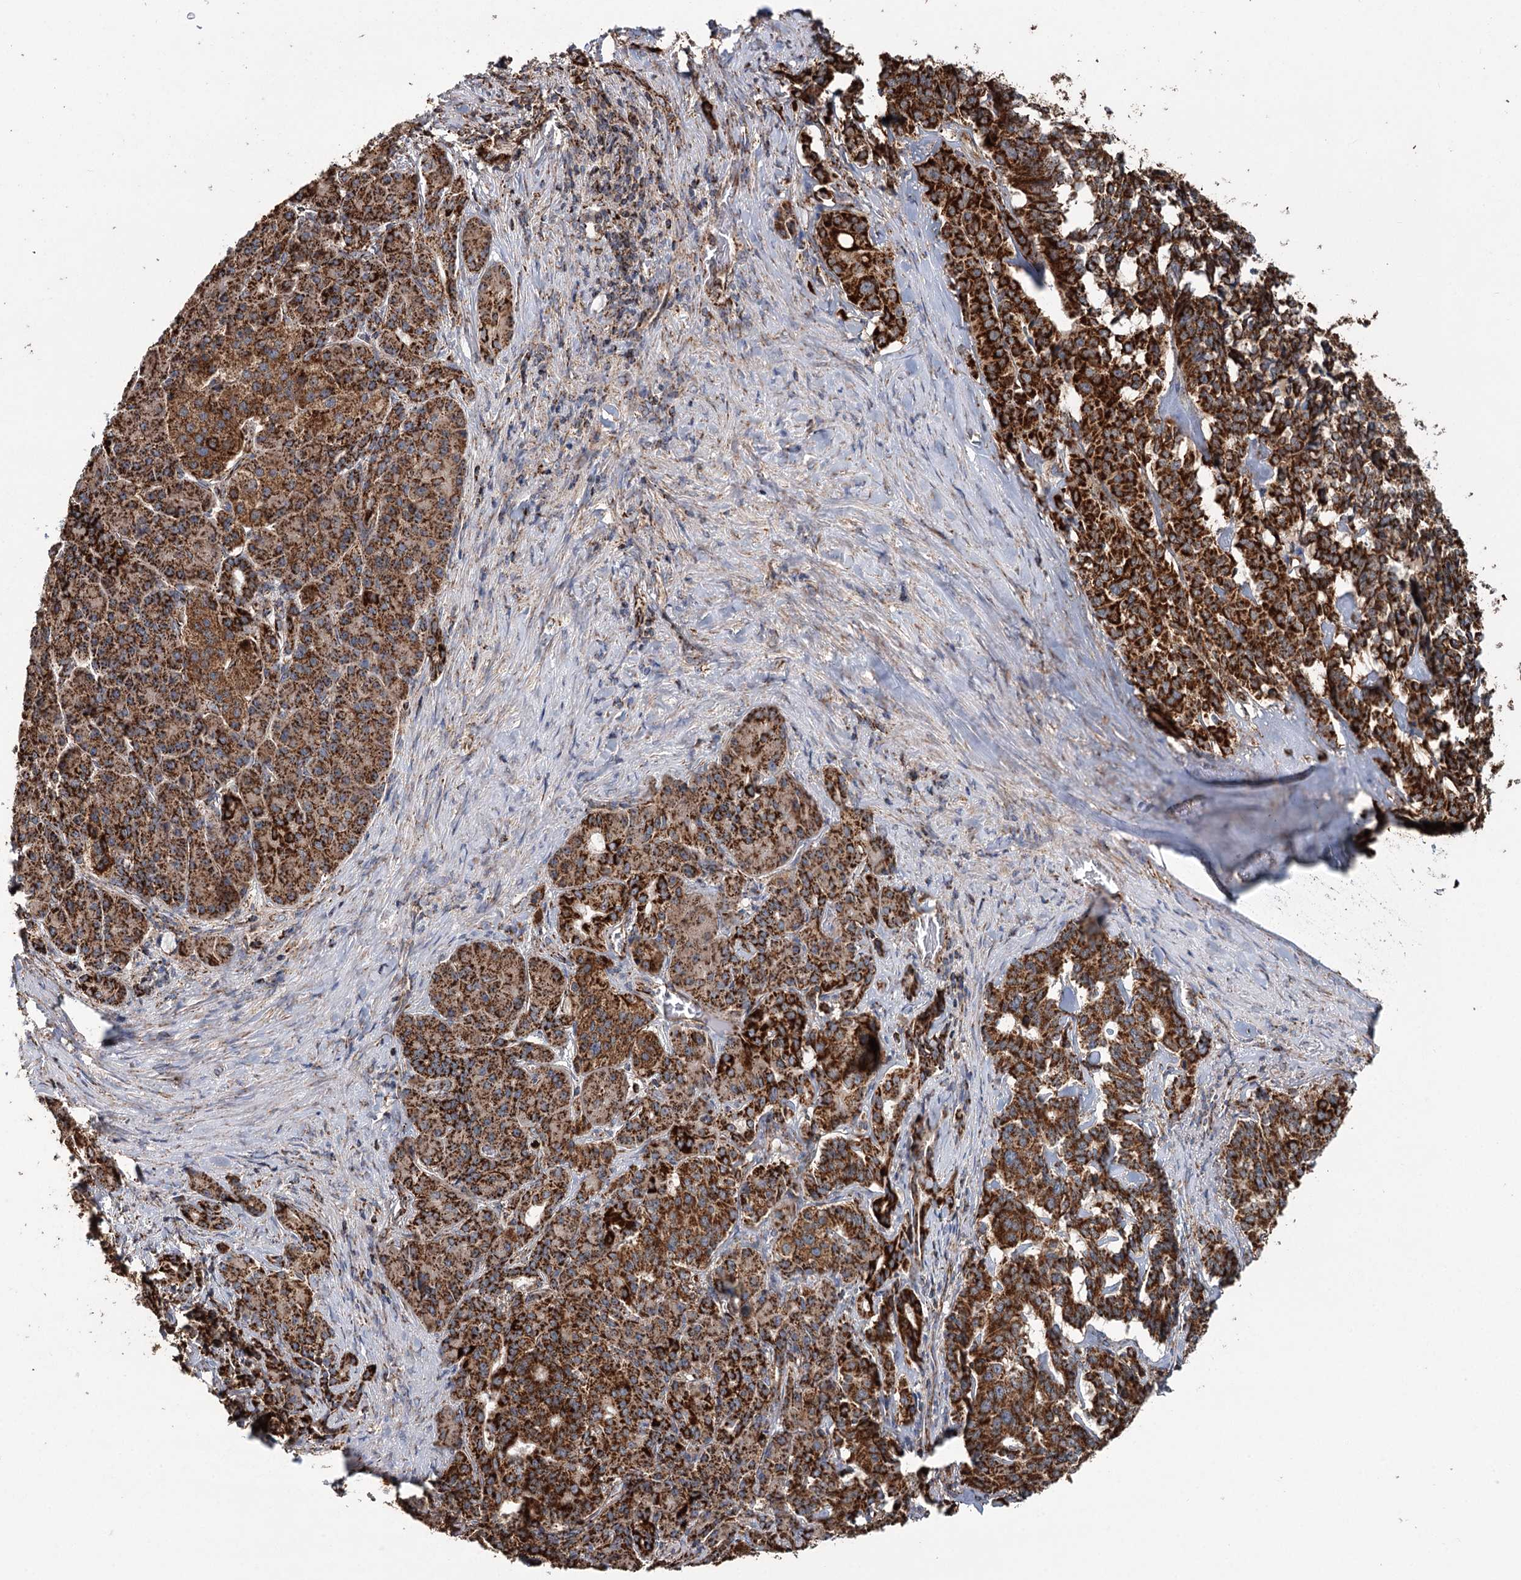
{"staining": {"intensity": "strong", "quantity": ">75%", "location": "cytoplasmic/membranous"}, "tissue": "pancreatic cancer", "cell_type": "Tumor cells", "image_type": "cancer", "snomed": [{"axis": "morphology", "description": "Adenocarcinoma, NOS"}, {"axis": "topography", "description": "Pancreas"}], "caption": "Immunohistochemistry image of human pancreatic cancer stained for a protein (brown), which reveals high levels of strong cytoplasmic/membranous positivity in approximately >75% of tumor cells.", "gene": "APH1A", "patient": {"sex": "female", "age": 74}}